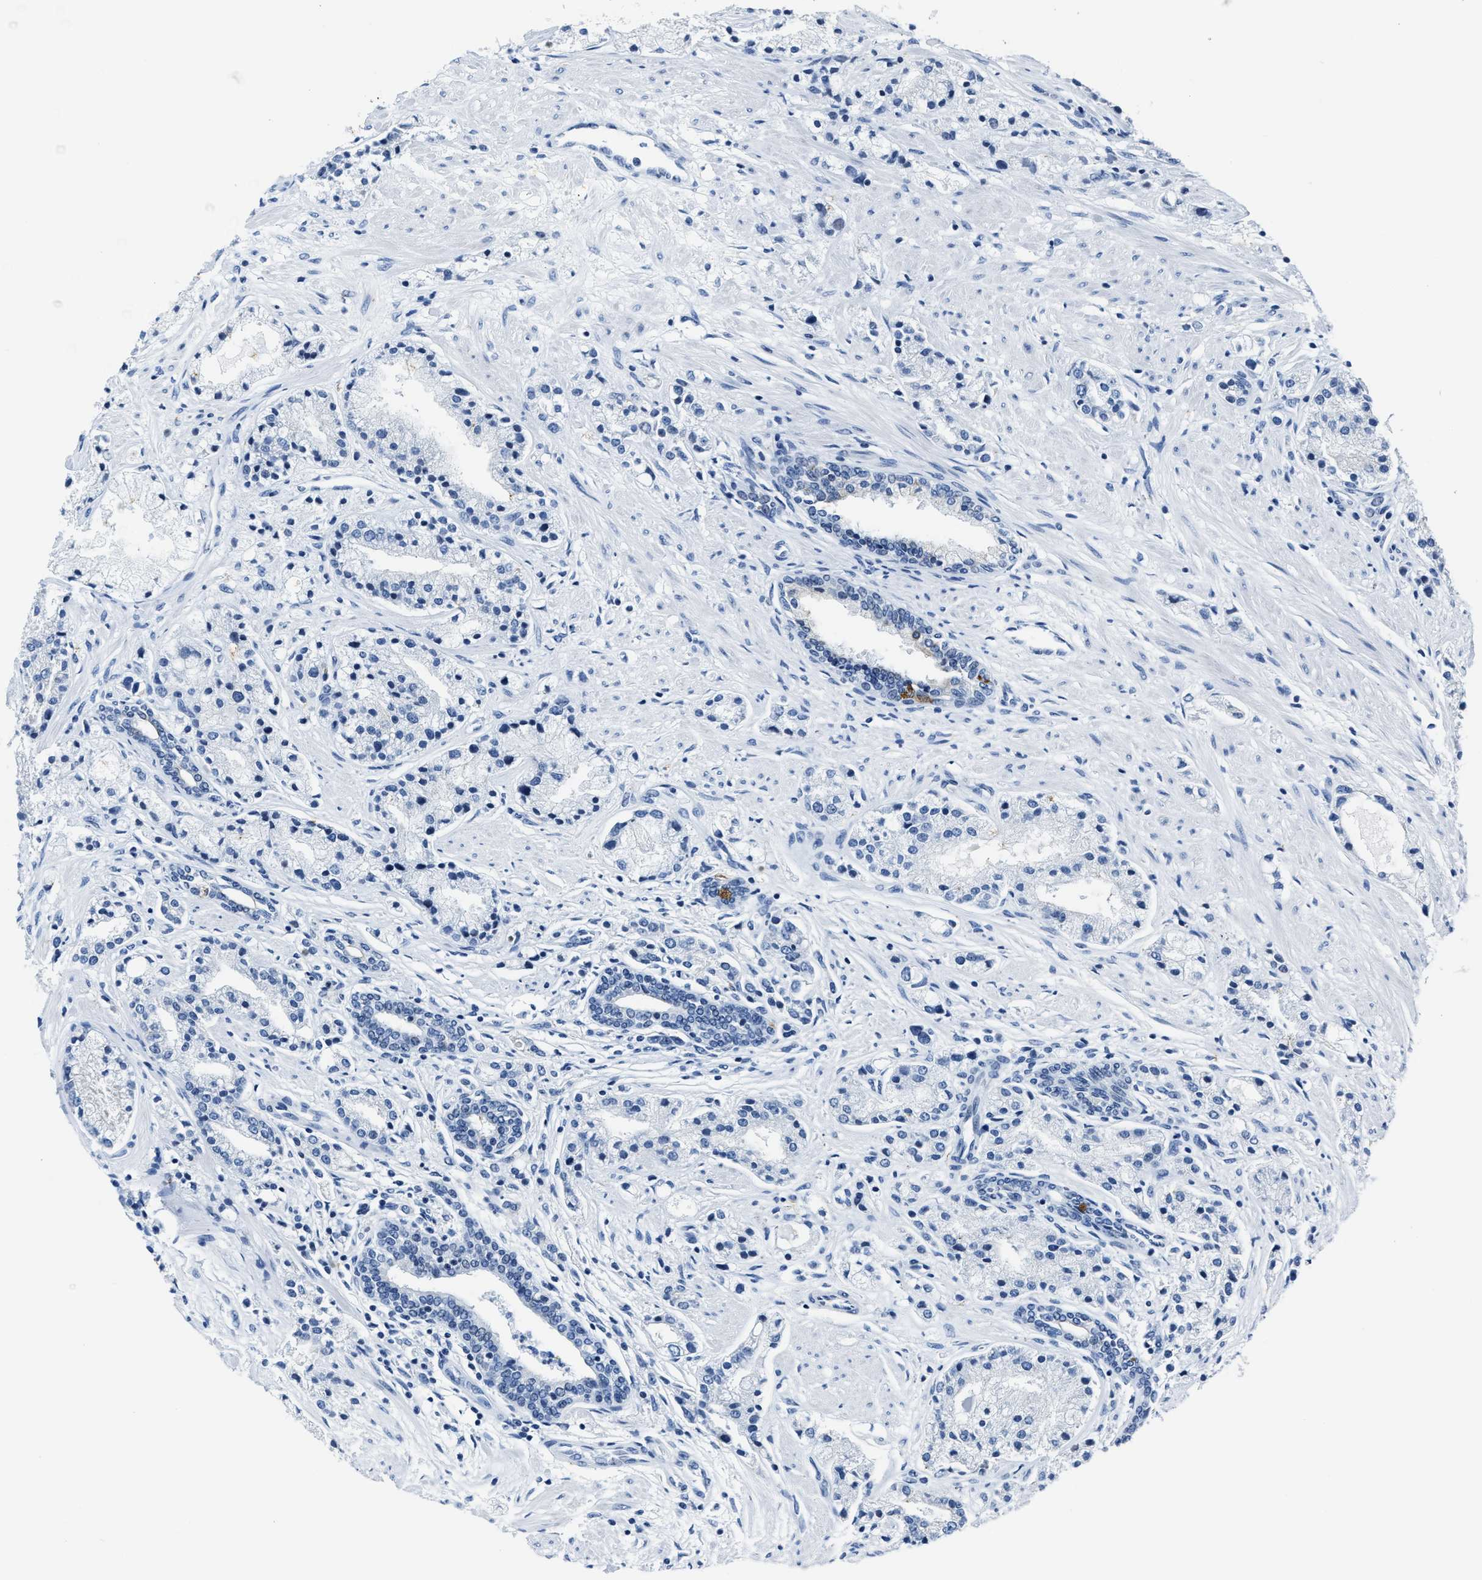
{"staining": {"intensity": "negative", "quantity": "none", "location": "none"}, "tissue": "prostate cancer", "cell_type": "Tumor cells", "image_type": "cancer", "snomed": [{"axis": "morphology", "description": "Adenocarcinoma, High grade"}, {"axis": "topography", "description": "Prostate"}], "caption": "High power microscopy histopathology image of an immunohistochemistry micrograph of prostate adenocarcinoma (high-grade), revealing no significant staining in tumor cells.", "gene": "ASZ1", "patient": {"sex": "male", "age": 50}}